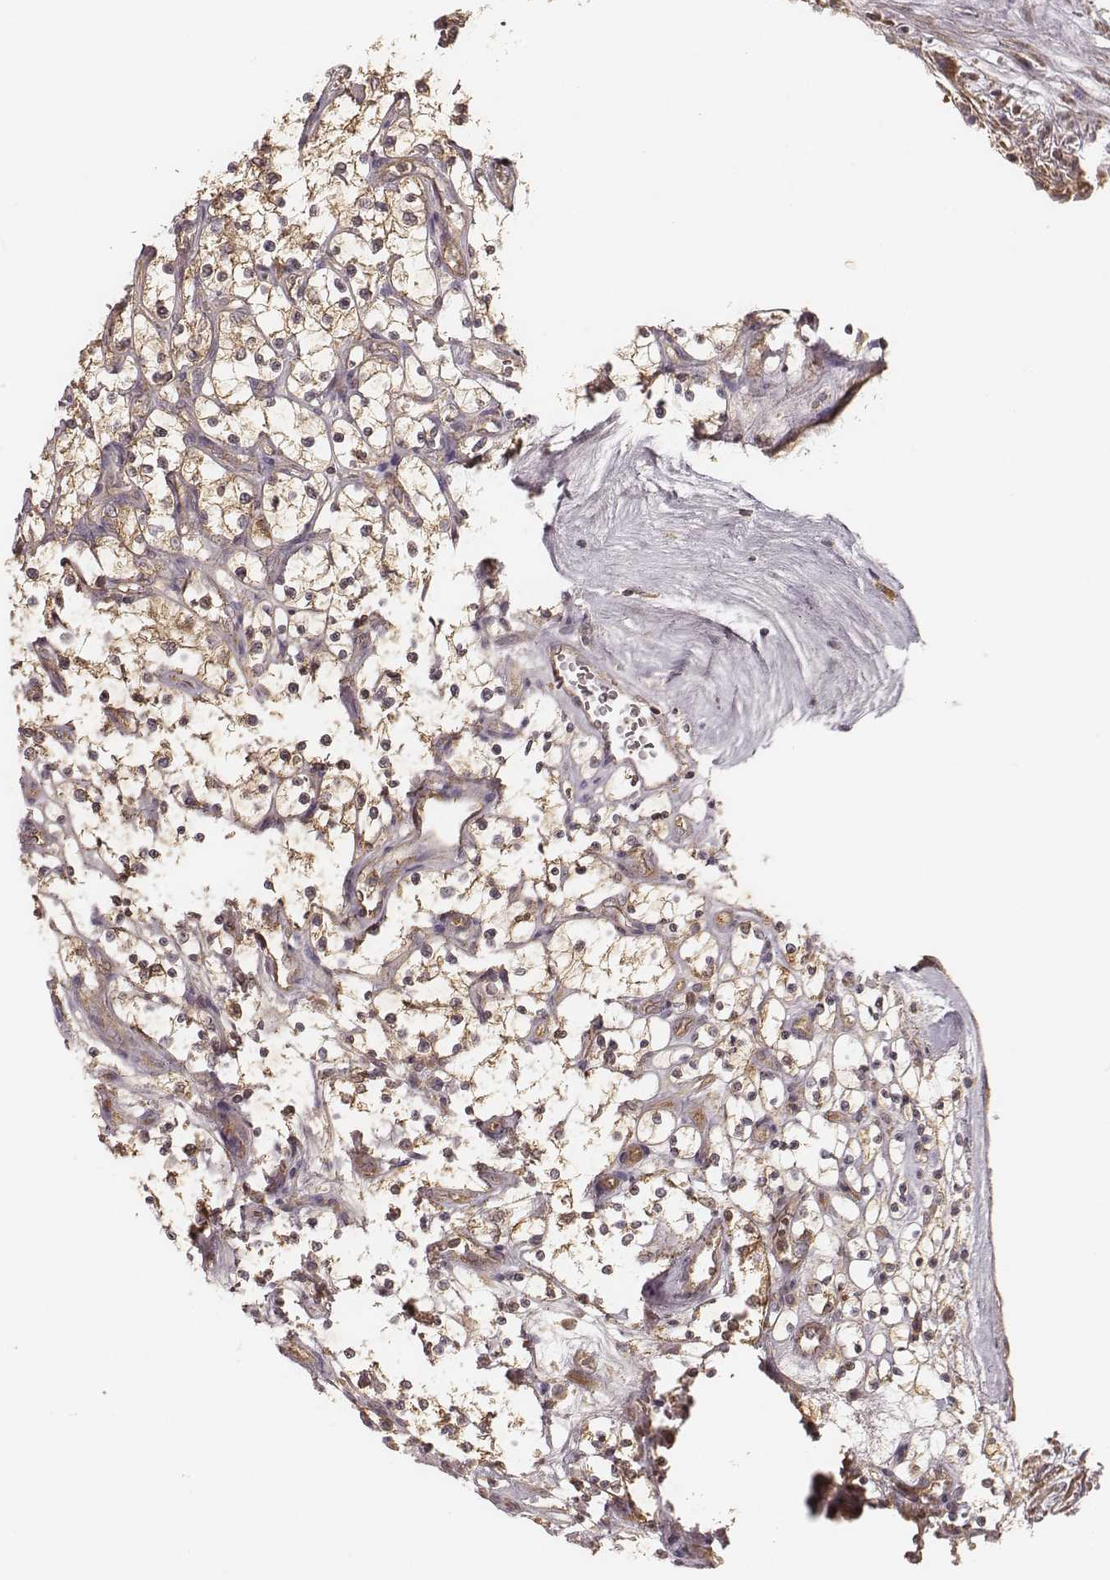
{"staining": {"intensity": "moderate", "quantity": ">75%", "location": "cytoplasmic/membranous"}, "tissue": "renal cancer", "cell_type": "Tumor cells", "image_type": "cancer", "snomed": [{"axis": "morphology", "description": "Adenocarcinoma, NOS"}, {"axis": "topography", "description": "Kidney"}], "caption": "A histopathology image of human adenocarcinoma (renal) stained for a protein reveals moderate cytoplasmic/membranous brown staining in tumor cells.", "gene": "CARS1", "patient": {"sex": "female", "age": 69}}